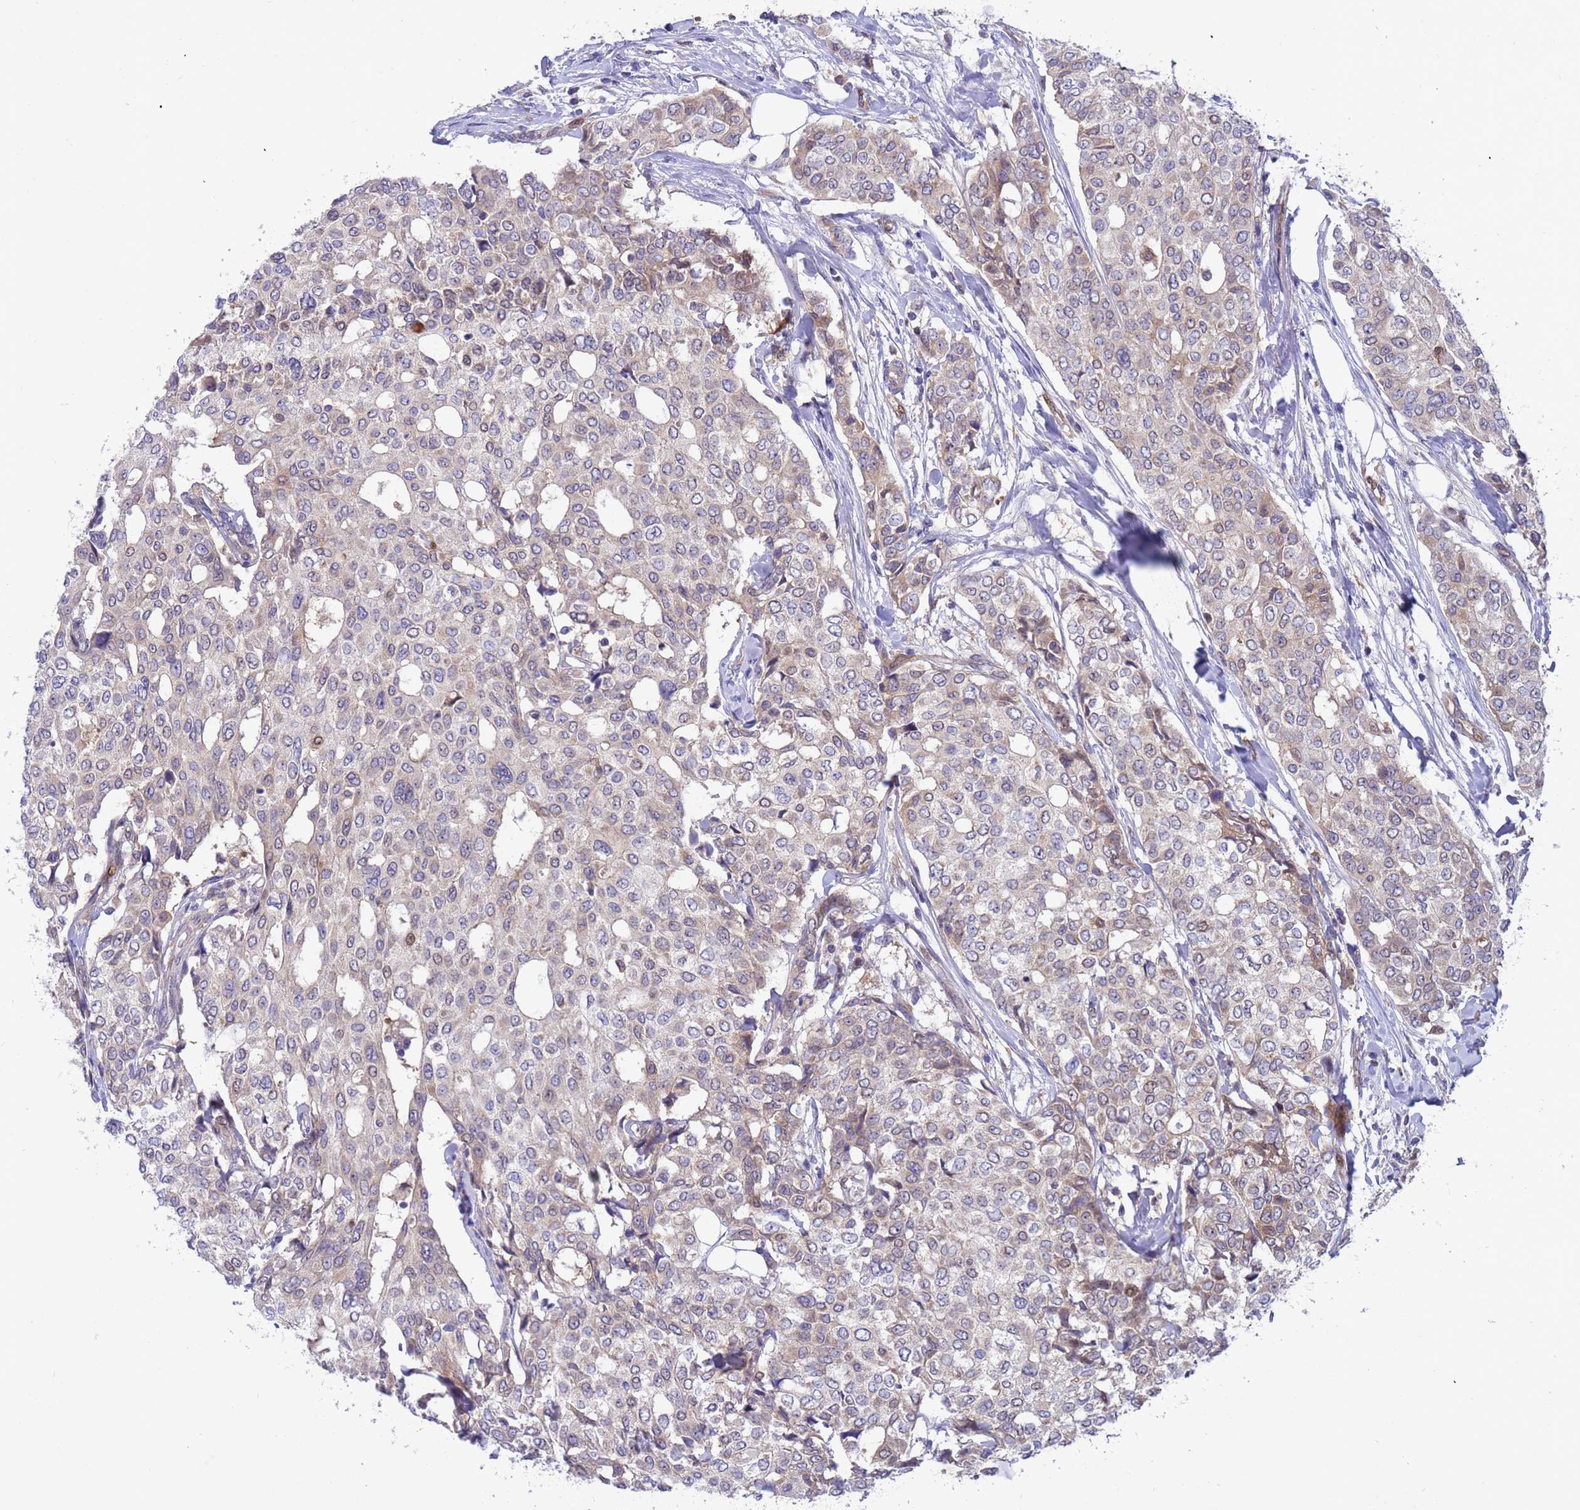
{"staining": {"intensity": "weak", "quantity": "<25%", "location": "cytoplasmic/membranous"}, "tissue": "breast cancer", "cell_type": "Tumor cells", "image_type": "cancer", "snomed": [{"axis": "morphology", "description": "Lobular carcinoma"}, {"axis": "topography", "description": "Breast"}], "caption": "Tumor cells are negative for protein expression in human breast cancer (lobular carcinoma).", "gene": "FOXRED1", "patient": {"sex": "female", "age": 51}}